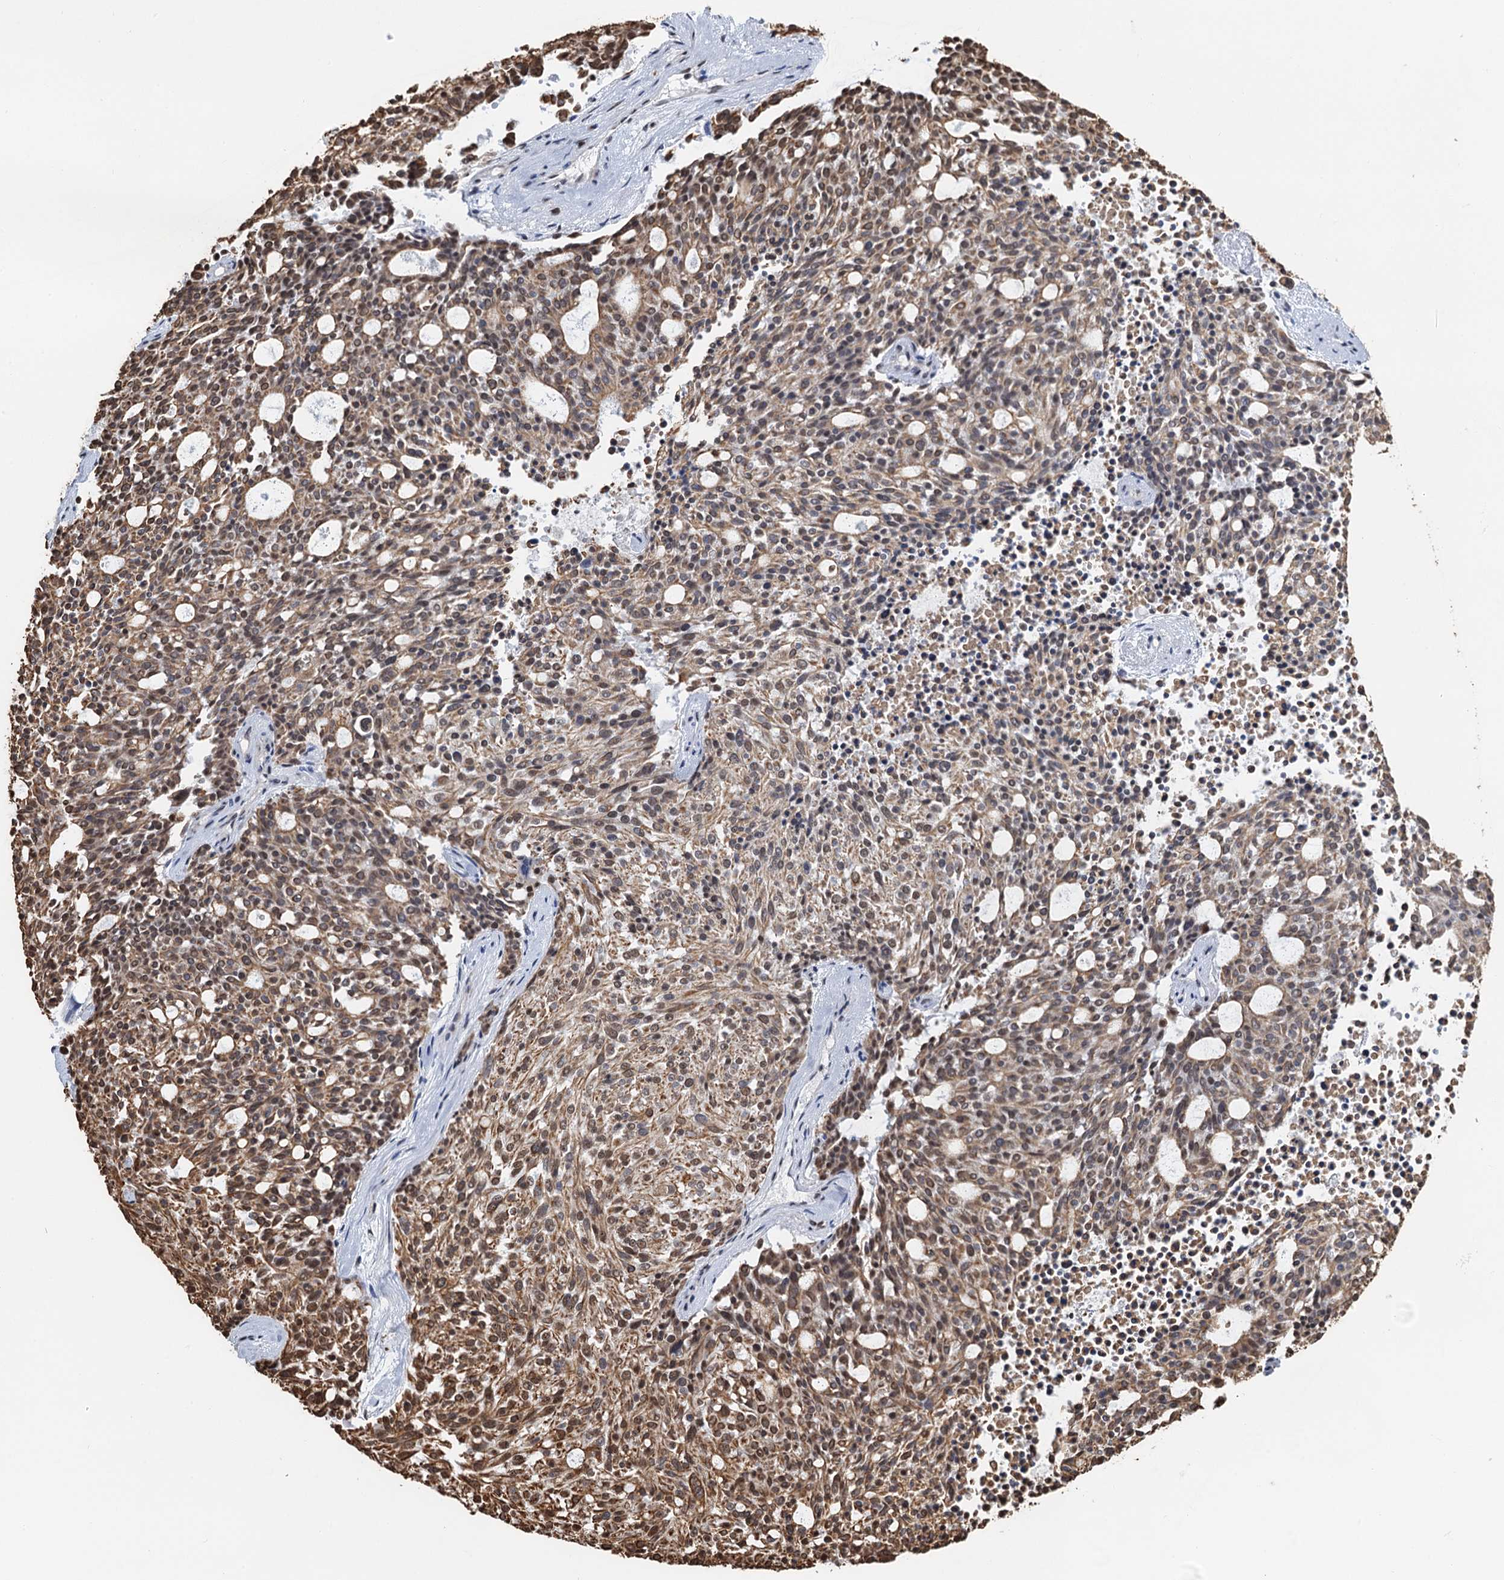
{"staining": {"intensity": "moderate", "quantity": ">75%", "location": "cytoplasmic/membranous,nuclear"}, "tissue": "carcinoid", "cell_type": "Tumor cells", "image_type": "cancer", "snomed": [{"axis": "morphology", "description": "Carcinoid, malignant, NOS"}, {"axis": "topography", "description": "Pancreas"}], "caption": "A micrograph of human carcinoid stained for a protein reveals moderate cytoplasmic/membranous and nuclear brown staining in tumor cells.", "gene": "ZNF609", "patient": {"sex": "female", "age": 54}}